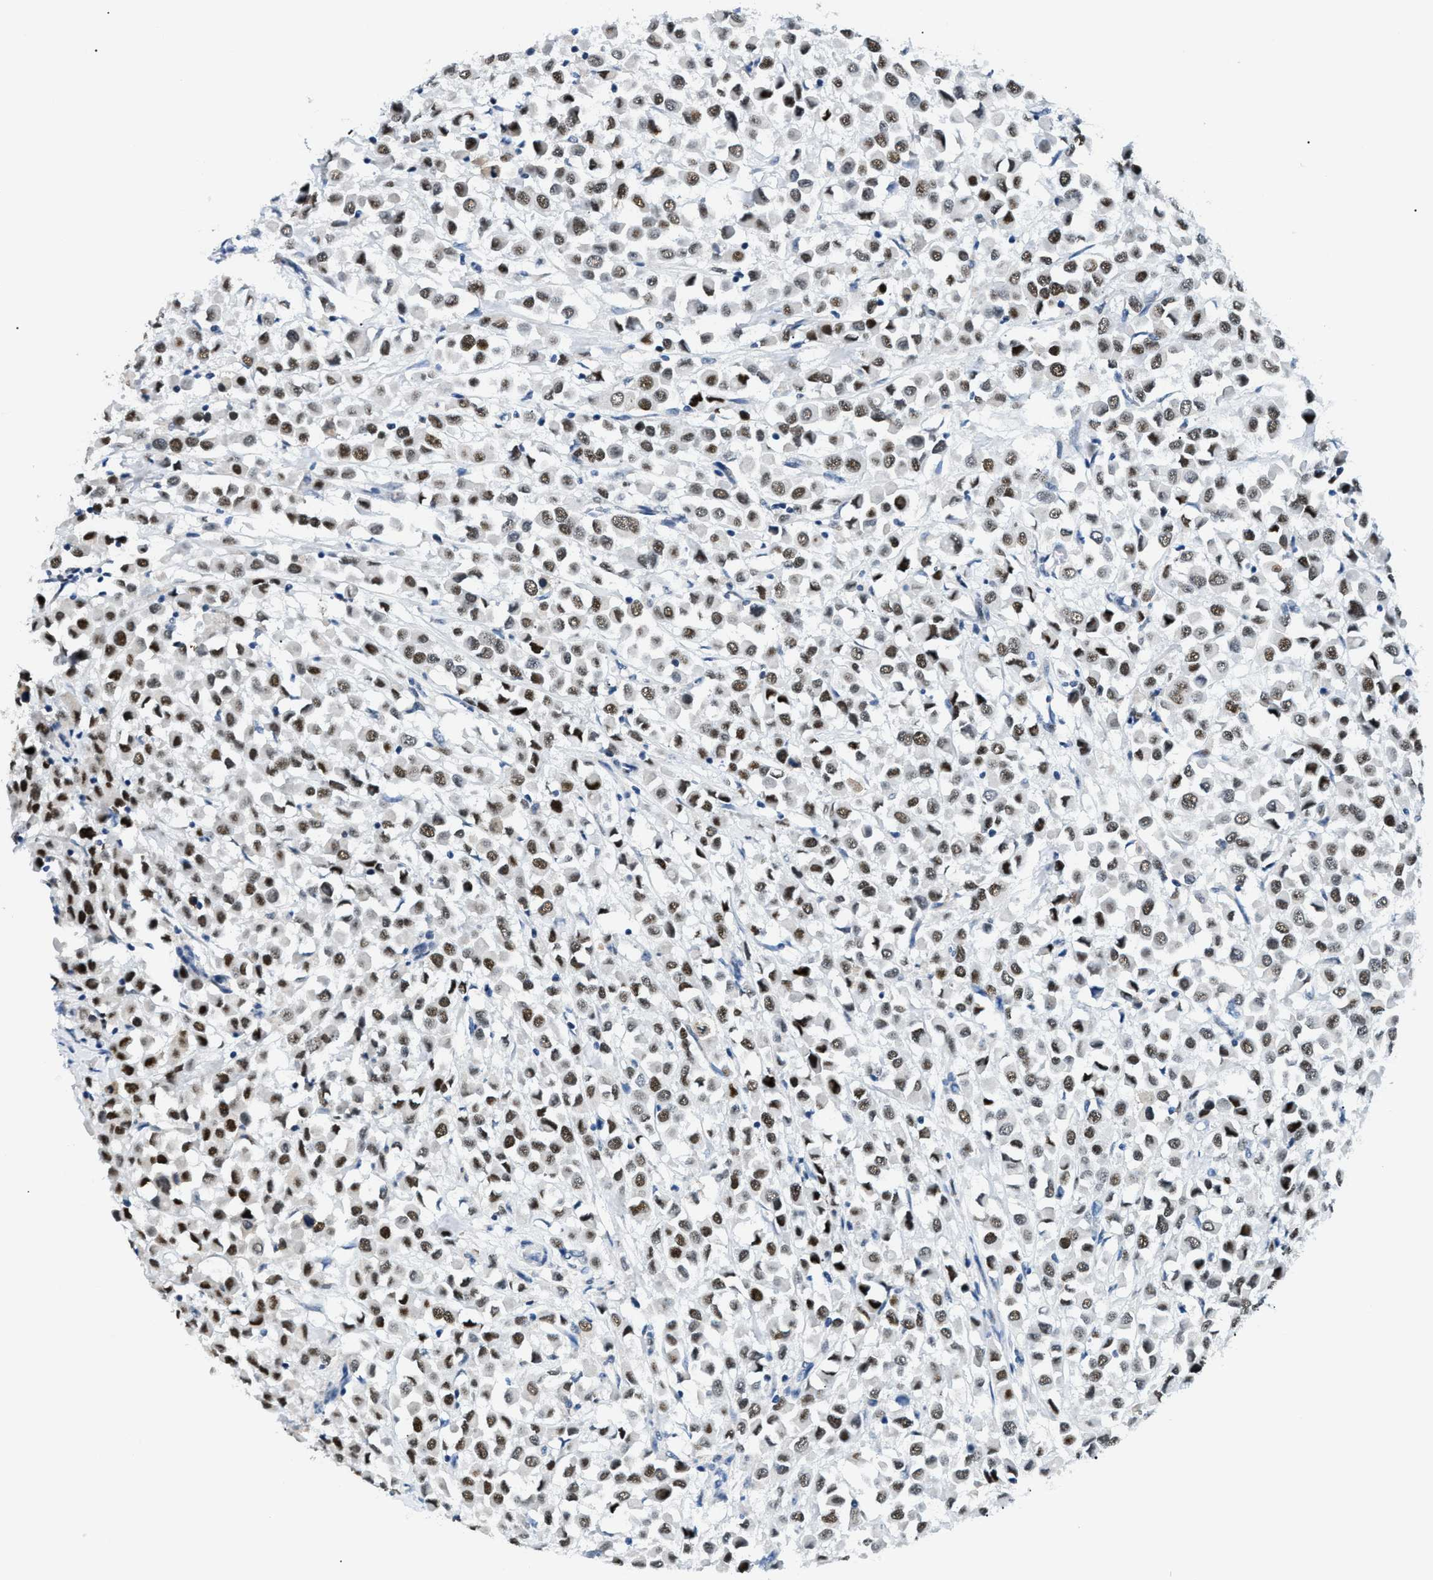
{"staining": {"intensity": "strong", "quantity": ">75%", "location": "nuclear"}, "tissue": "breast cancer", "cell_type": "Tumor cells", "image_type": "cancer", "snomed": [{"axis": "morphology", "description": "Duct carcinoma"}, {"axis": "topography", "description": "Breast"}], "caption": "Immunohistochemical staining of human breast intraductal carcinoma demonstrates strong nuclear protein positivity in approximately >75% of tumor cells.", "gene": "SMARCC1", "patient": {"sex": "female", "age": 61}}